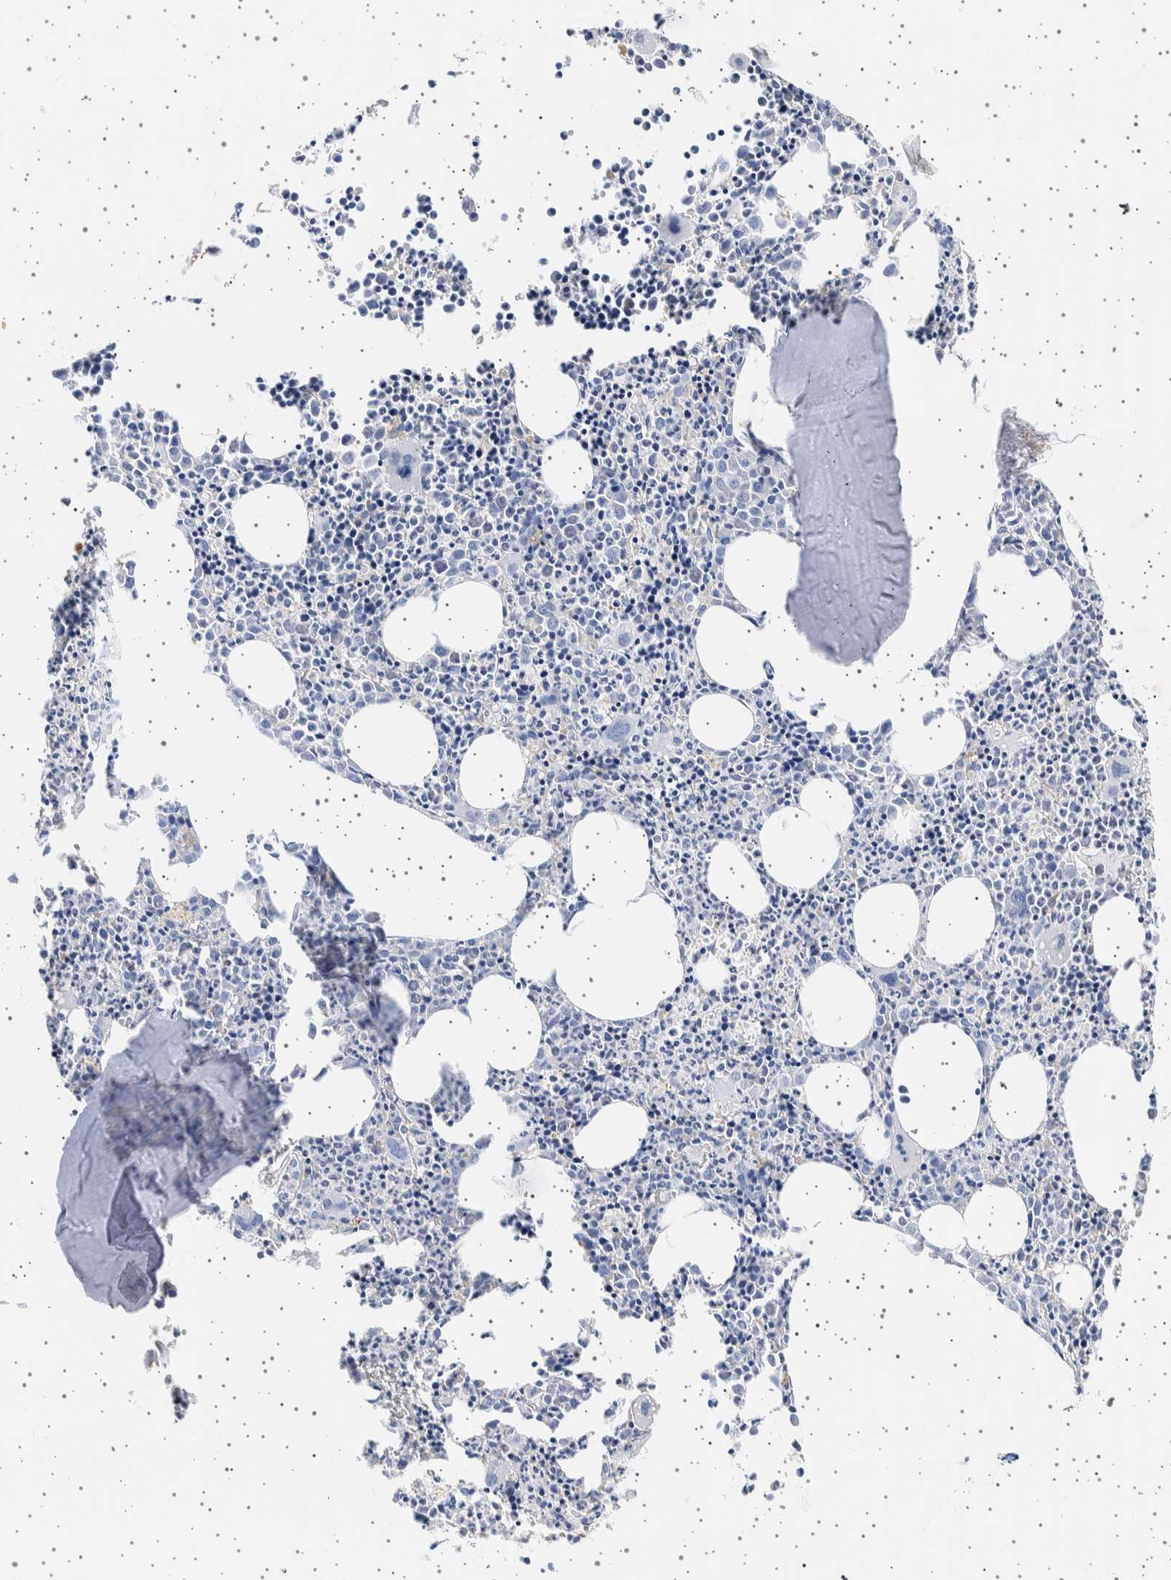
{"staining": {"intensity": "negative", "quantity": "none", "location": "none"}, "tissue": "bone marrow", "cell_type": "Hematopoietic cells", "image_type": "normal", "snomed": [{"axis": "morphology", "description": "Normal tissue, NOS"}, {"axis": "morphology", "description": "Inflammation, NOS"}, {"axis": "topography", "description": "Bone marrow"}], "caption": "Hematopoietic cells are negative for brown protein staining in normal bone marrow. The staining was performed using DAB (3,3'-diaminobenzidine) to visualize the protein expression in brown, while the nuclei were stained in blue with hematoxylin (Magnification: 20x).", "gene": "SEPTIN4", "patient": {"sex": "male", "age": 31}}